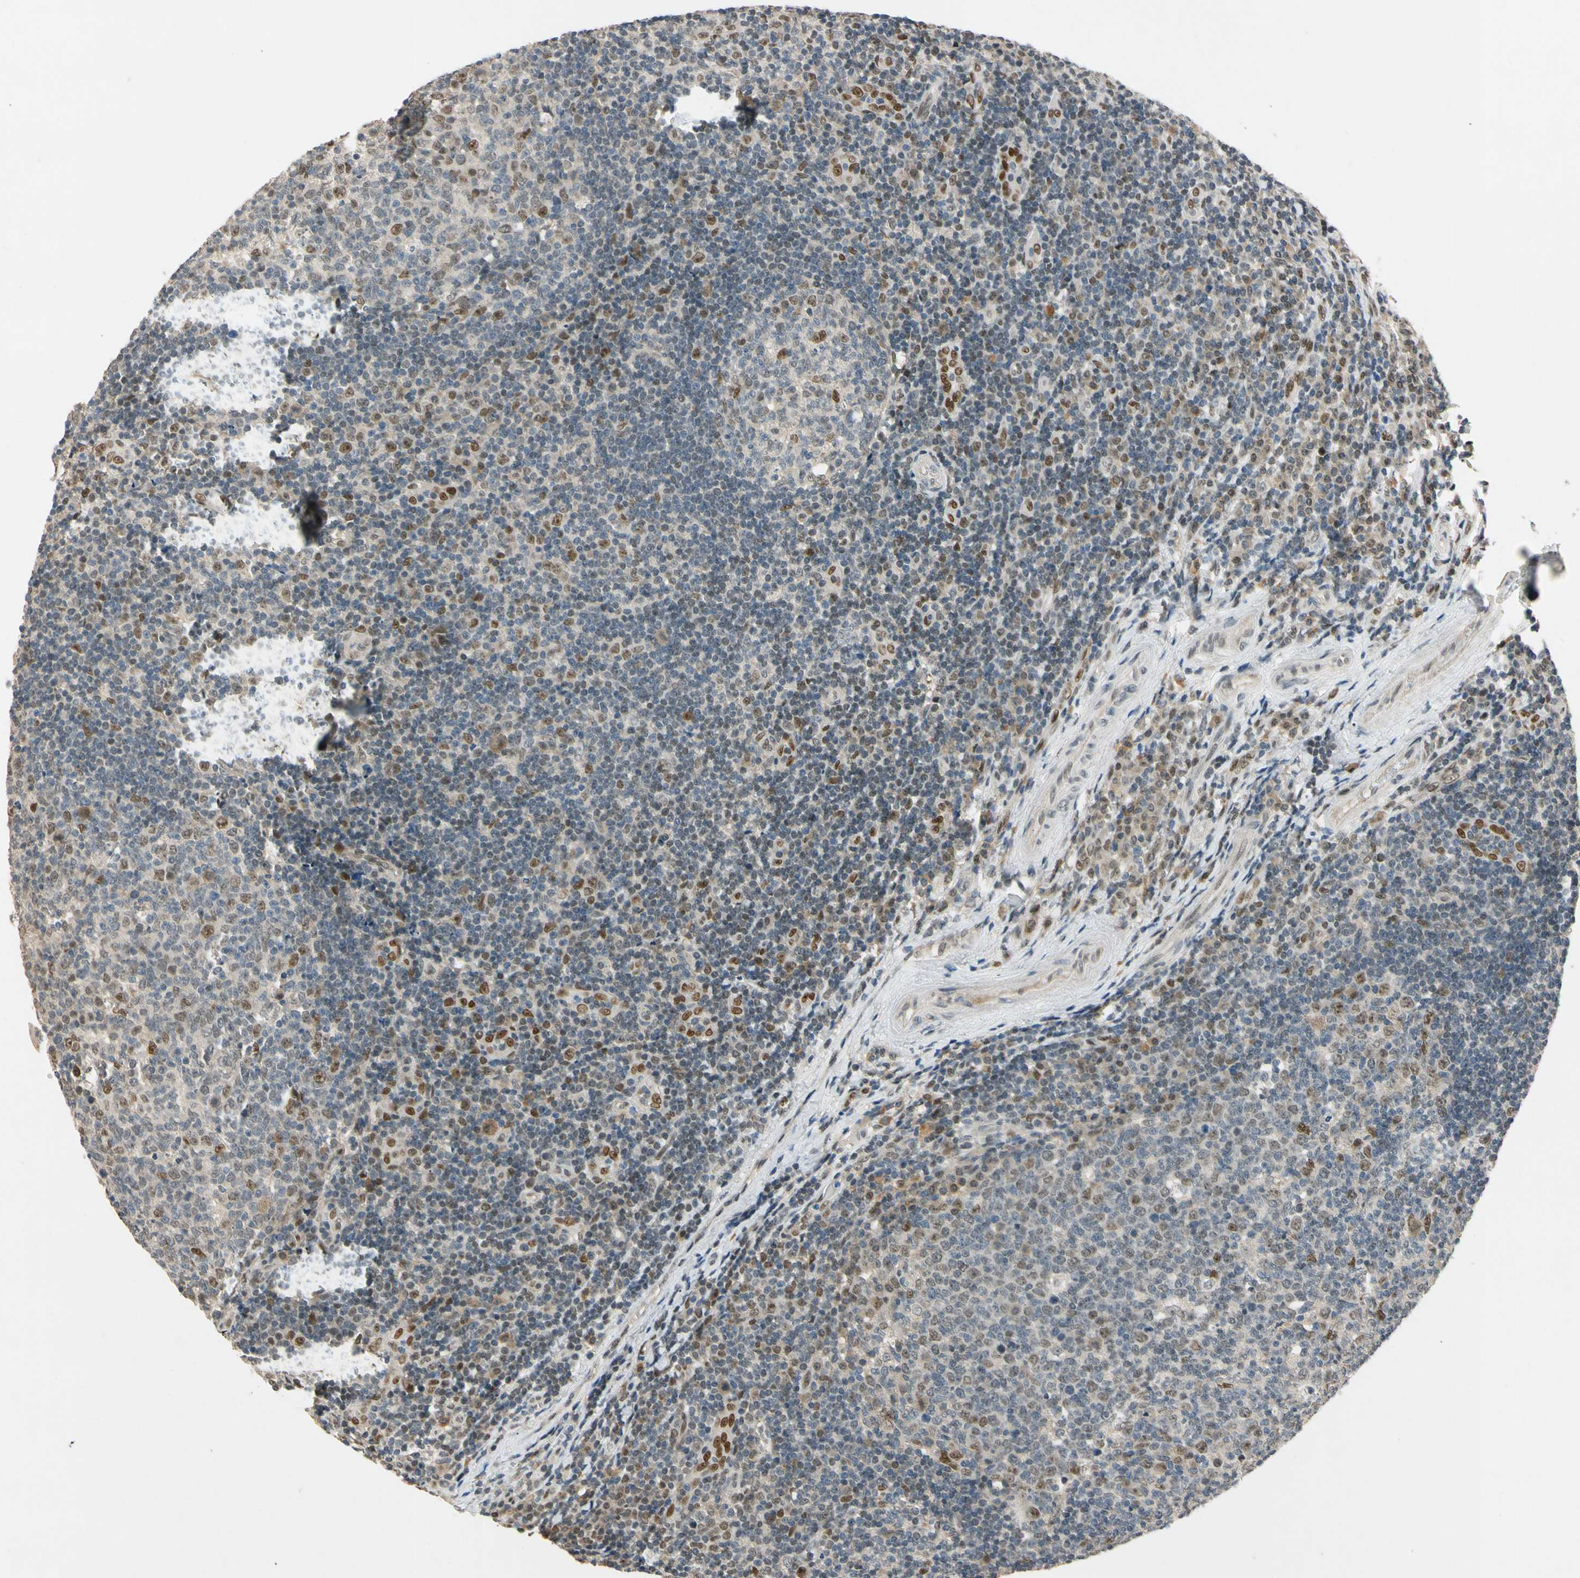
{"staining": {"intensity": "moderate", "quantity": "<25%", "location": "cytoplasmic/membranous,nuclear"}, "tissue": "tonsil", "cell_type": "Germinal center cells", "image_type": "normal", "snomed": [{"axis": "morphology", "description": "Normal tissue, NOS"}, {"axis": "topography", "description": "Tonsil"}], "caption": "The image reveals immunohistochemical staining of benign tonsil. There is moderate cytoplasmic/membranous,nuclear expression is appreciated in approximately <25% of germinal center cells.", "gene": "RIOX2", "patient": {"sex": "female", "age": 40}}